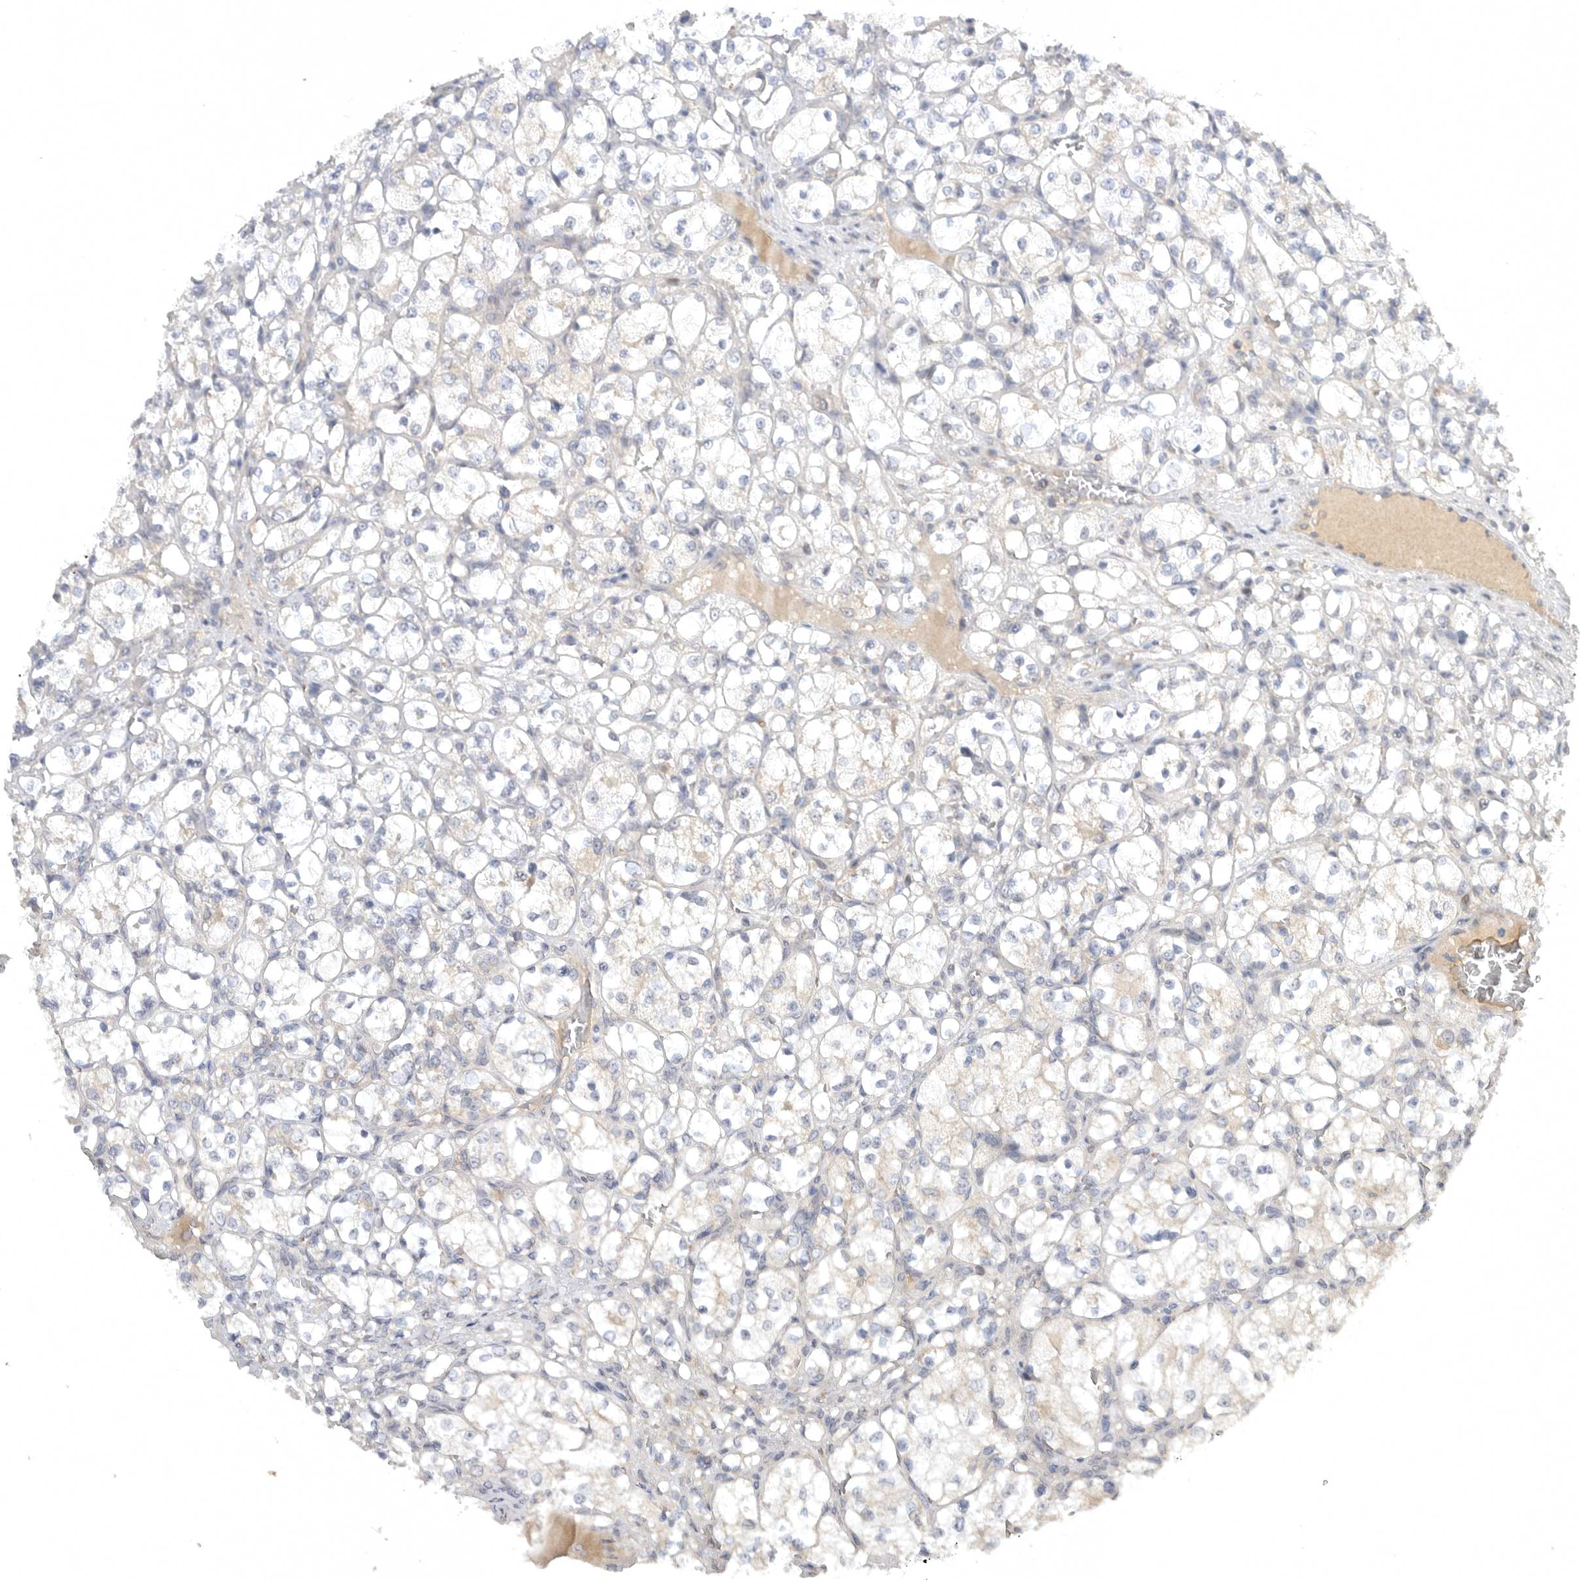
{"staining": {"intensity": "negative", "quantity": "none", "location": "none"}, "tissue": "renal cancer", "cell_type": "Tumor cells", "image_type": "cancer", "snomed": [{"axis": "morphology", "description": "Adenocarcinoma, NOS"}, {"axis": "topography", "description": "Kidney"}], "caption": "The immunohistochemistry (IHC) micrograph has no significant staining in tumor cells of renal cancer (adenocarcinoma) tissue. The staining was performed using DAB (3,3'-diaminobenzidine) to visualize the protein expression in brown, while the nuclei were stained in blue with hematoxylin (Magnification: 20x).", "gene": "PTPDC1", "patient": {"sex": "female", "age": 69}}